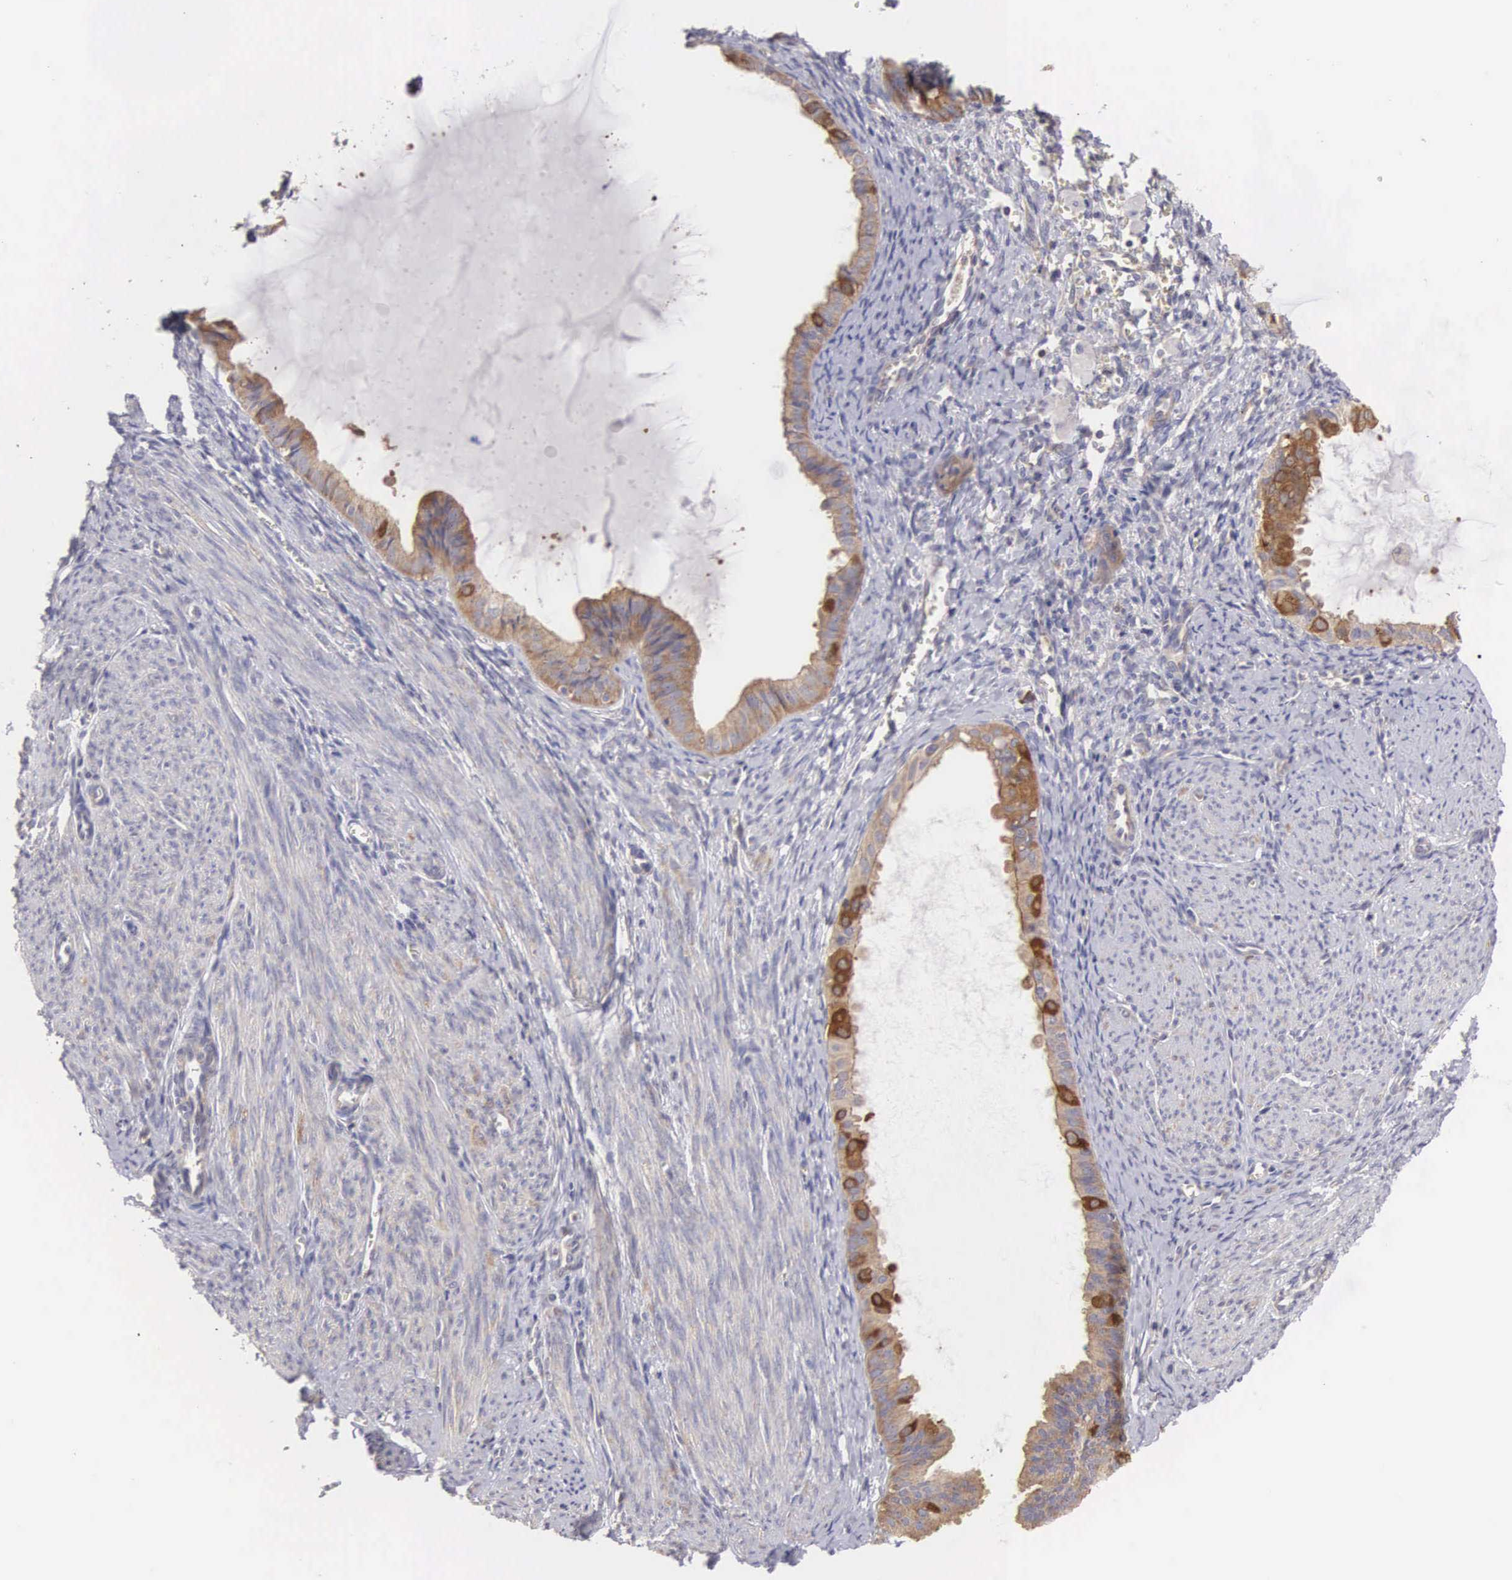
{"staining": {"intensity": "weak", "quantity": "25%-75%", "location": "cytoplasmic/membranous"}, "tissue": "endometrial cancer", "cell_type": "Tumor cells", "image_type": "cancer", "snomed": [{"axis": "morphology", "description": "Adenocarcinoma, NOS"}, {"axis": "topography", "description": "Endometrium"}], "caption": "A low amount of weak cytoplasmic/membranous expression is present in approximately 25%-75% of tumor cells in endometrial adenocarcinoma tissue.", "gene": "TXLNG", "patient": {"sex": "female", "age": 75}}